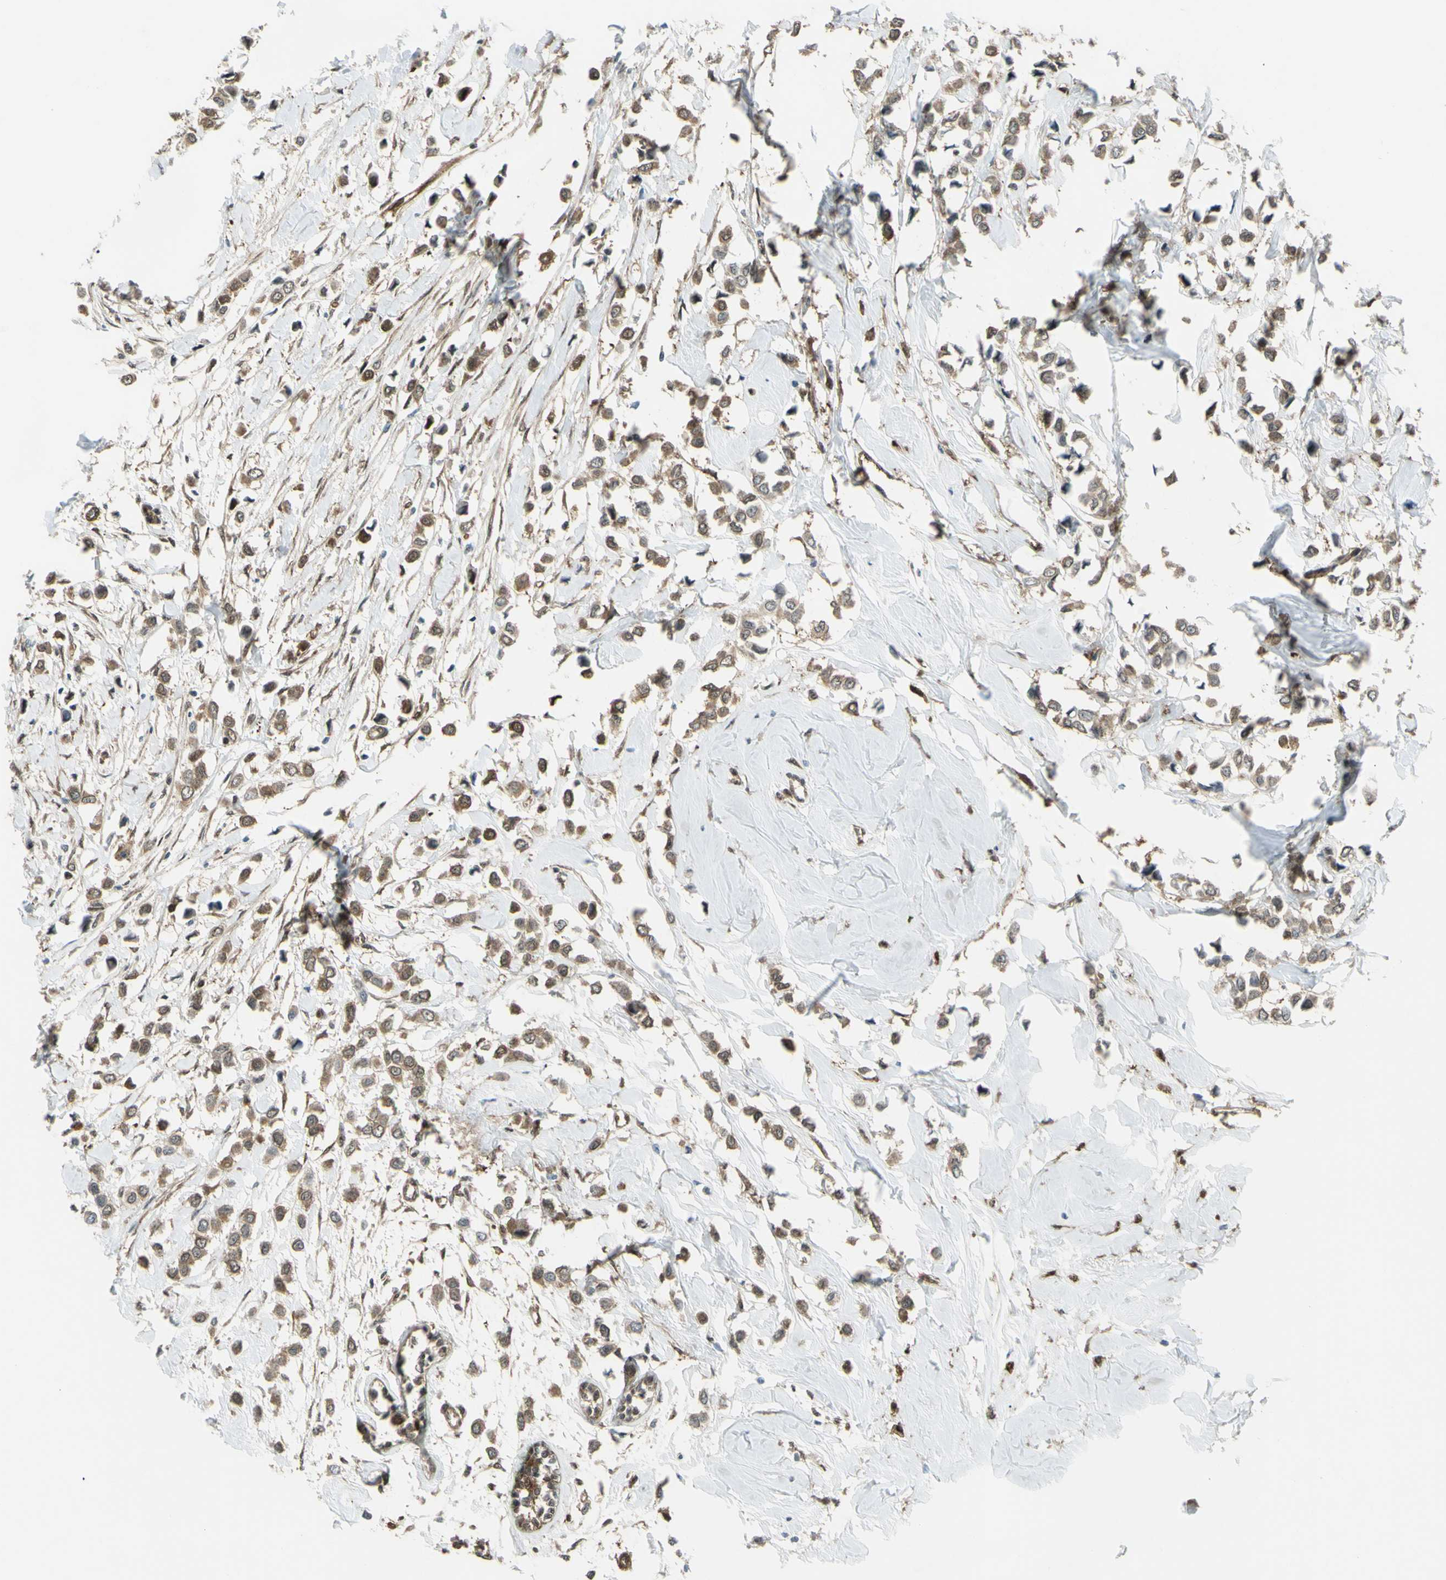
{"staining": {"intensity": "moderate", "quantity": ">75%", "location": "cytoplasmic/membranous"}, "tissue": "breast cancer", "cell_type": "Tumor cells", "image_type": "cancer", "snomed": [{"axis": "morphology", "description": "Lobular carcinoma"}, {"axis": "topography", "description": "Breast"}], "caption": "This photomicrograph shows IHC staining of human breast cancer, with medium moderate cytoplasmic/membranous expression in about >75% of tumor cells.", "gene": "YWHAQ", "patient": {"sex": "female", "age": 51}}